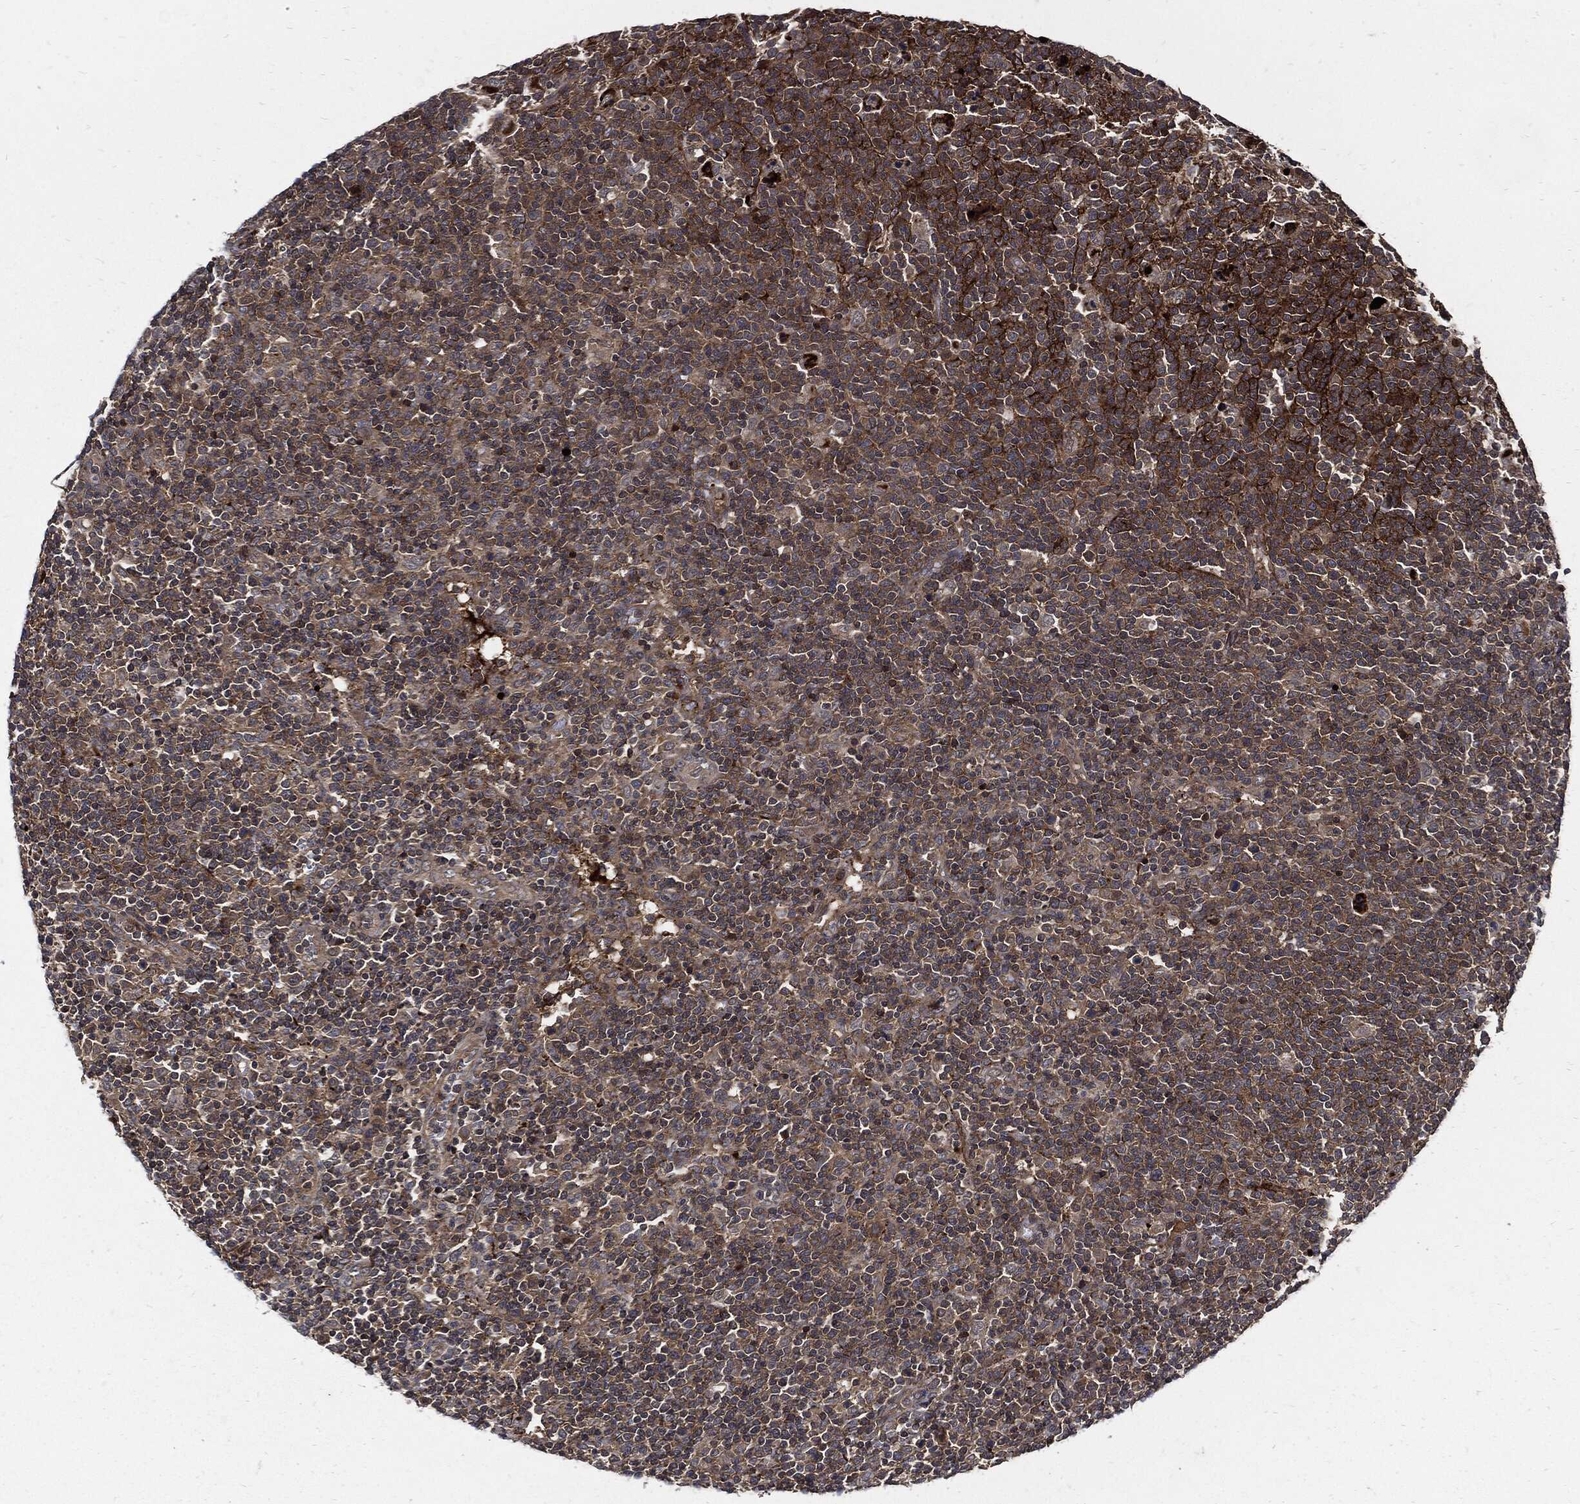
{"staining": {"intensity": "strong", "quantity": "<25%", "location": "cytoplasmic/membranous"}, "tissue": "lymphoma", "cell_type": "Tumor cells", "image_type": "cancer", "snomed": [{"axis": "morphology", "description": "Malignant lymphoma, non-Hodgkin's type, High grade"}, {"axis": "topography", "description": "Lymph node"}], "caption": "A medium amount of strong cytoplasmic/membranous expression is identified in about <25% of tumor cells in high-grade malignant lymphoma, non-Hodgkin's type tissue.", "gene": "CLU", "patient": {"sex": "male", "age": 61}}